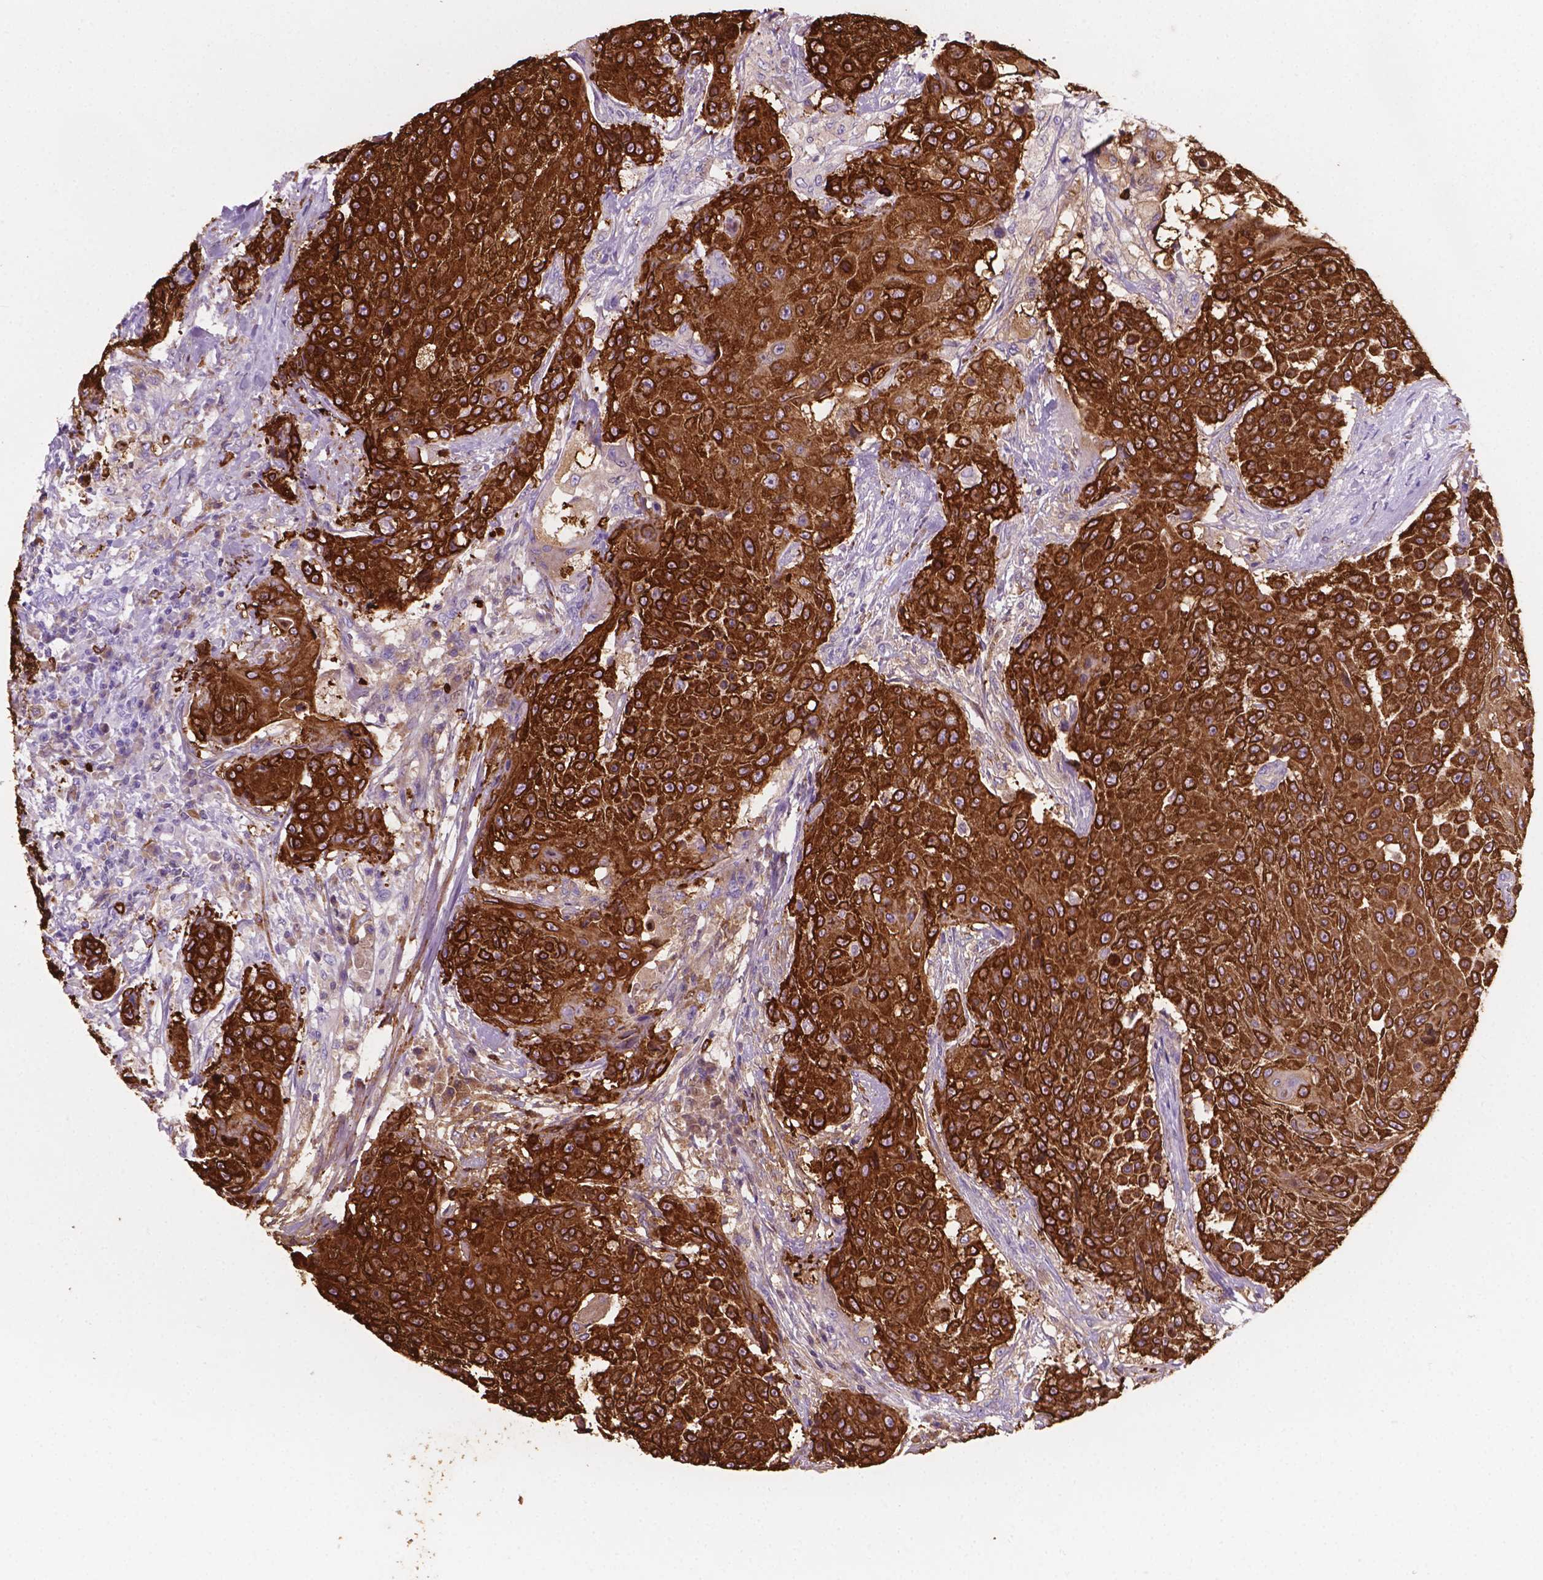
{"staining": {"intensity": "strong", "quantity": ">75%", "location": "cytoplasmic/membranous"}, "tissue": "urothelial cancer", "cell_type": "Tumor cells", "image_type": "cancer", "snomed": [{"axis": "morphology", "description": "Urothelial carcinoma, High grade"}, {"axis": "topography", "description": "Urinary bladder"}], "caption": "A high-resolution photomicrograph shows immunohistochemistry staining of urothelial carcinoma (high-grade), which reveals strong cytoplasmic/membranous positivity in about >75% of tumor cells.", "gene": "MACF1", "patient": {"sex": "female", "age": 63}}